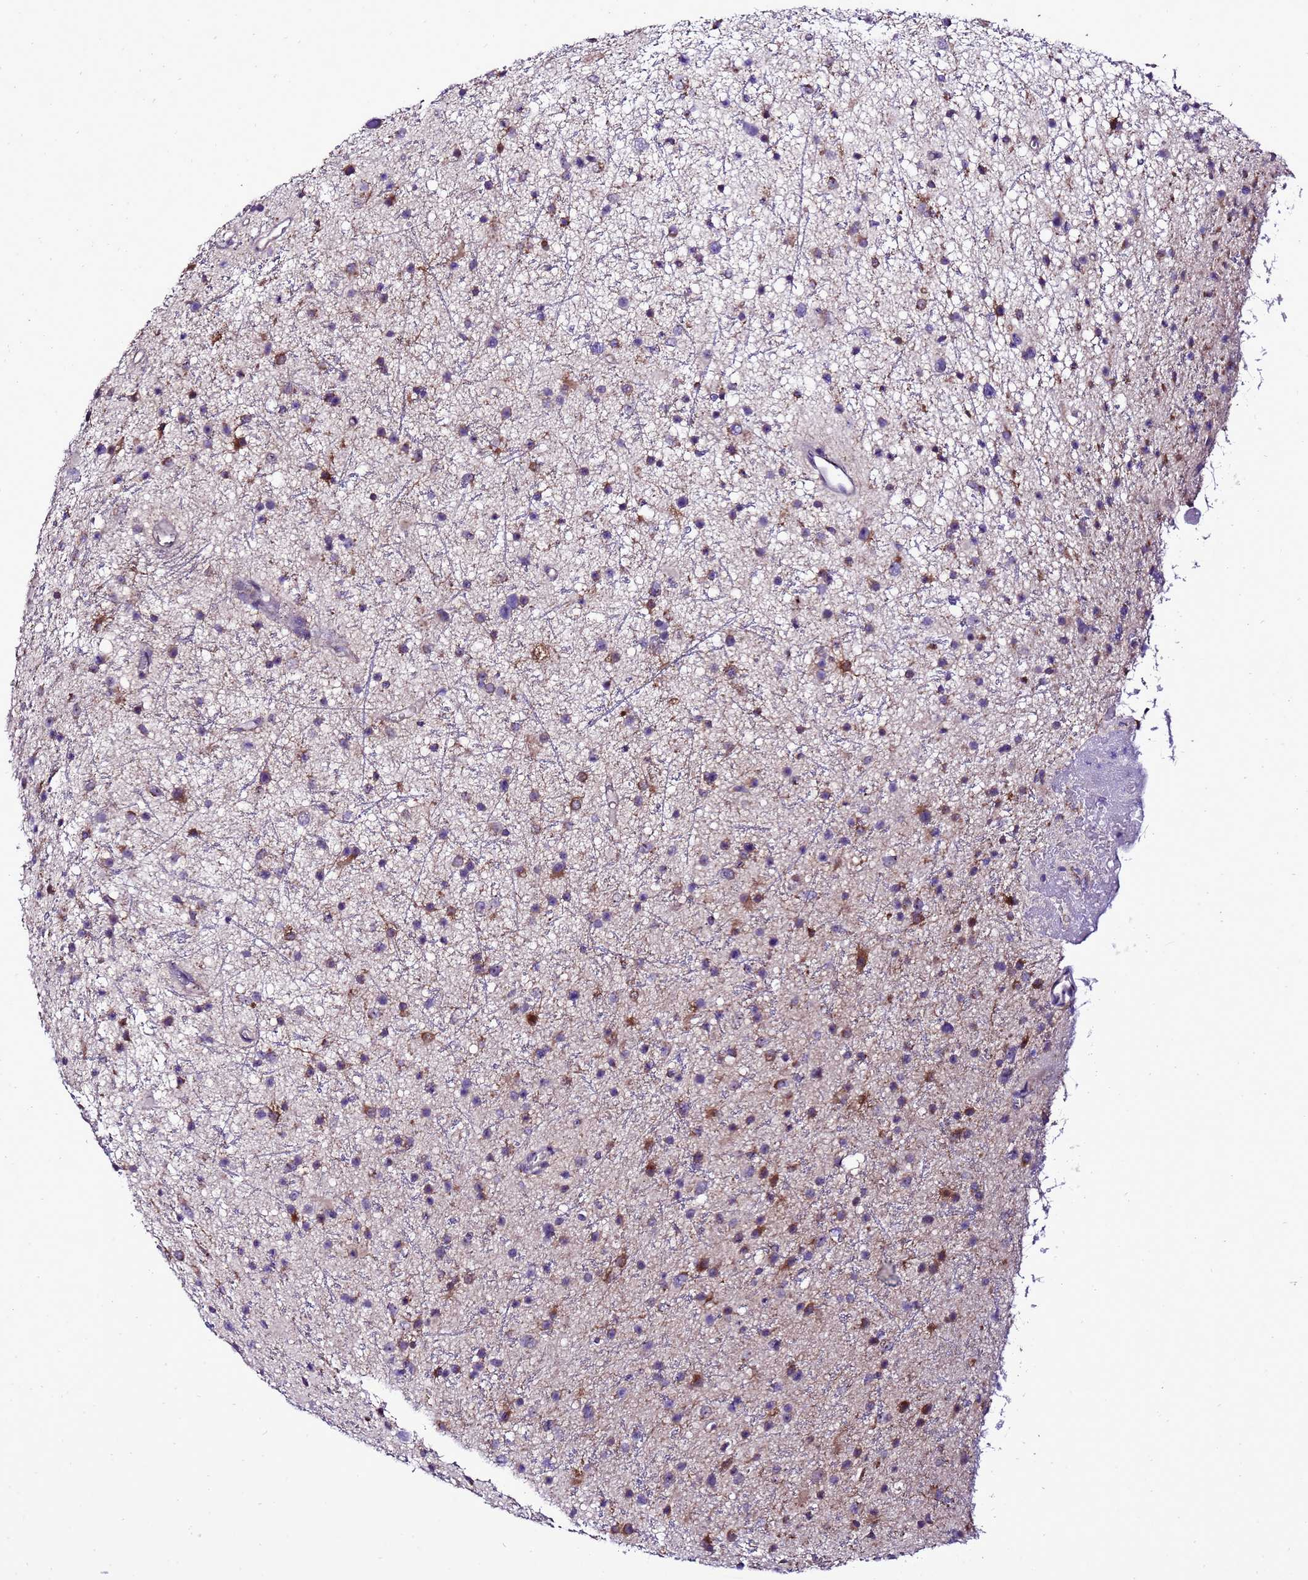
{"staining": {"intensity": "moderate", "quantity": ">75%", "location": "cytoplasmic/membranous"}, "tissue": "glioma", "cell_type": "Tumor cells", "image_type": "cancer", "snomed": [{"axis": "morphology", "description": "Glioma, malignant, Low grade"}, {"axis": "topography", "description": "Cerebral cortex"}], "caption": "IHC of glioma exhibits medium levels of moderate cytoplasmic/membranous positivity in about >75% of tumor cells. (brown staining indicates protein expression, while blue staining denotes nuclei).", "gene": "DPH6", "patient": {"sex": "female", "age": 39}}